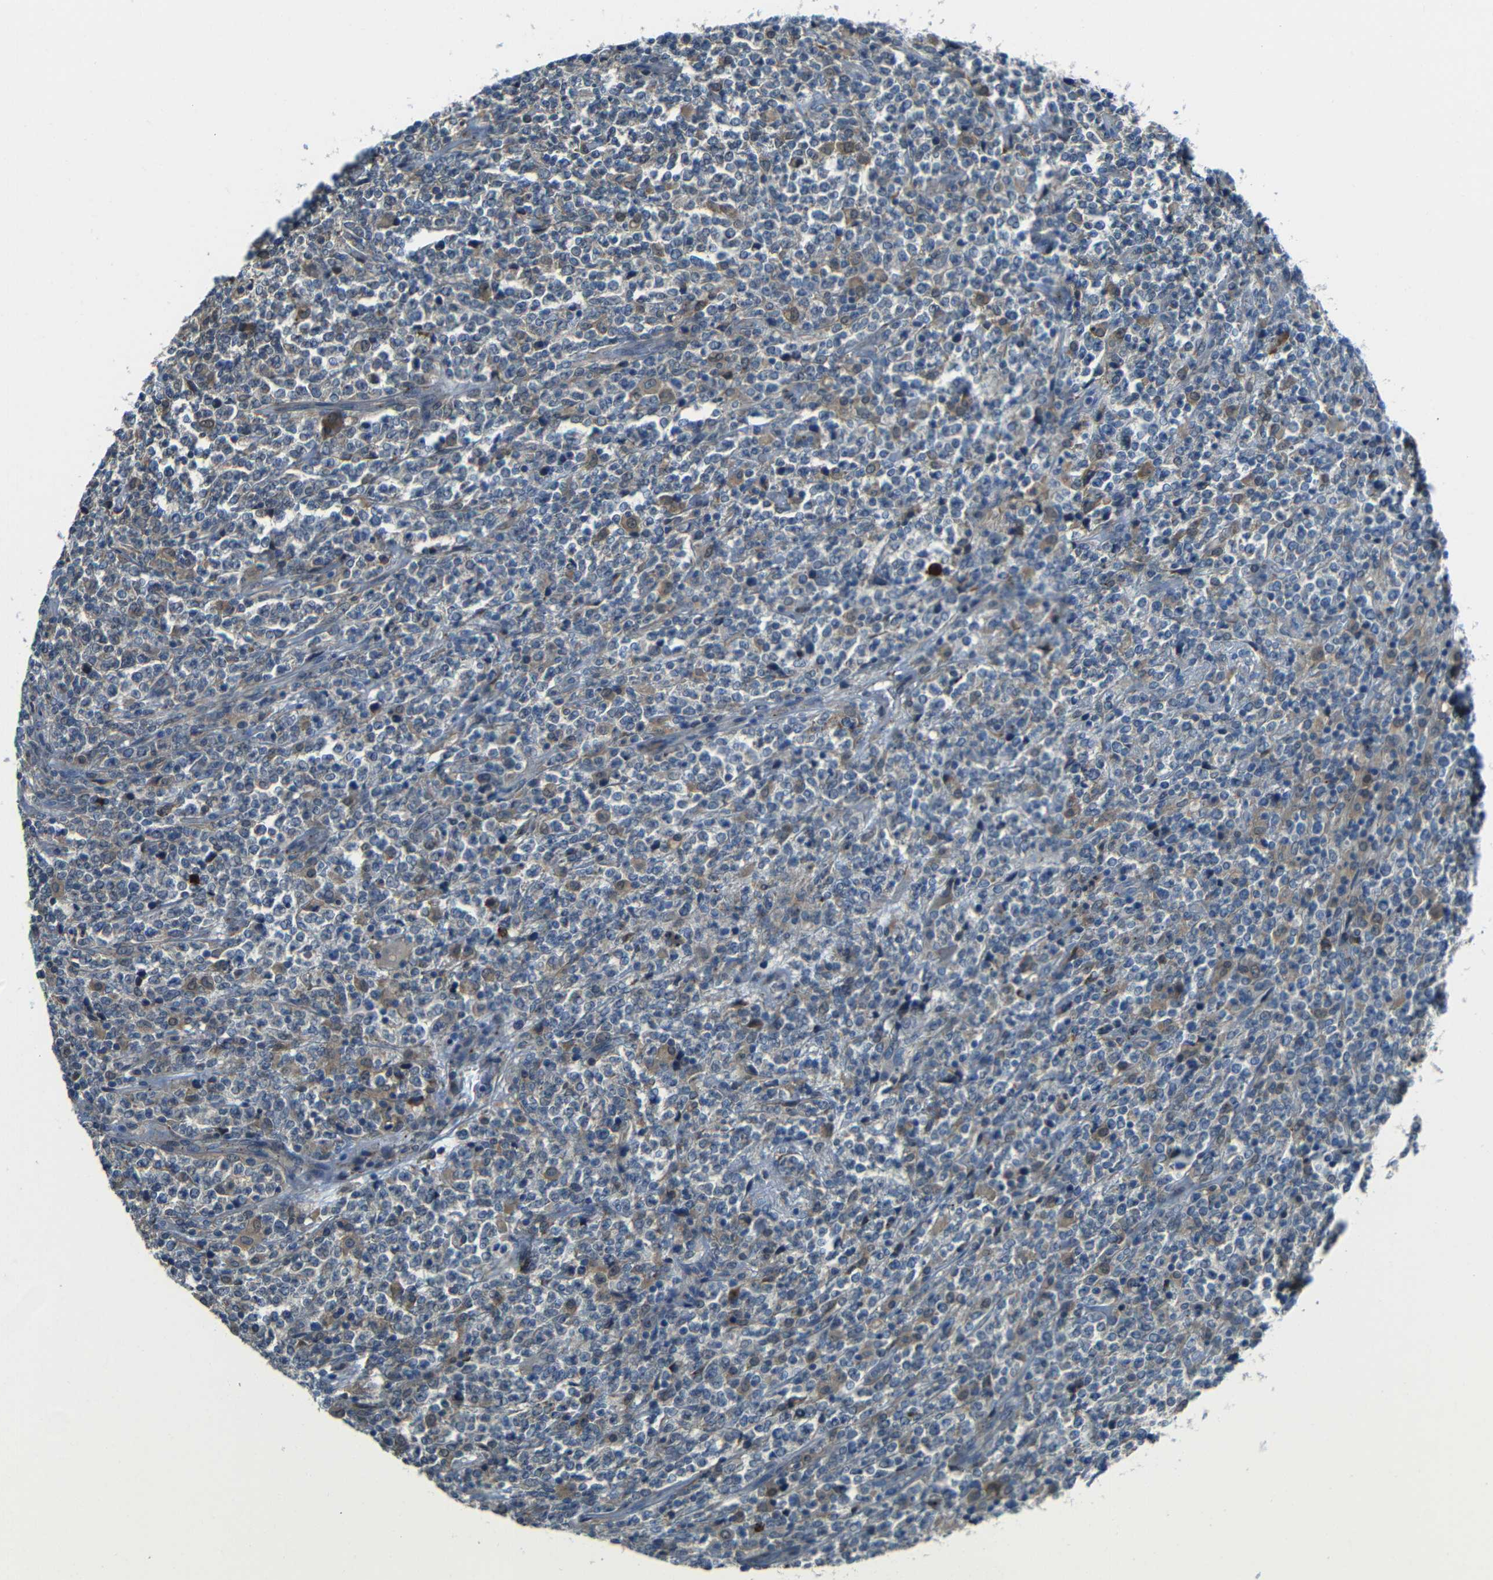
{"staining": {"intensity": "weak", "quantity": "25%-75%", "location": "cytoplasmic/membranous"}, "tissue": "lymphoma", "cell_type": "Tumor cells", "image_type": "cancer", "snomed": [{"axis": "morphology", "description": "Malignant lymphoma, non-Hodgkin's type, High grade"}, {"axis": "topography", "description": "Soft tissue"}], "caption": "High-power microscopy captured an immunohistochemistry micrograph of lymphoma, revealing weak cytoplasmic/membranous staining in approximately 25%-75% of tumor cells. (DAB (3,3'-diaminobenzidine) = brown stain, brightfield microscopy at high magnification).", "gene": "CYP26B1", "patient": {"sex": "male", "age": 18}}